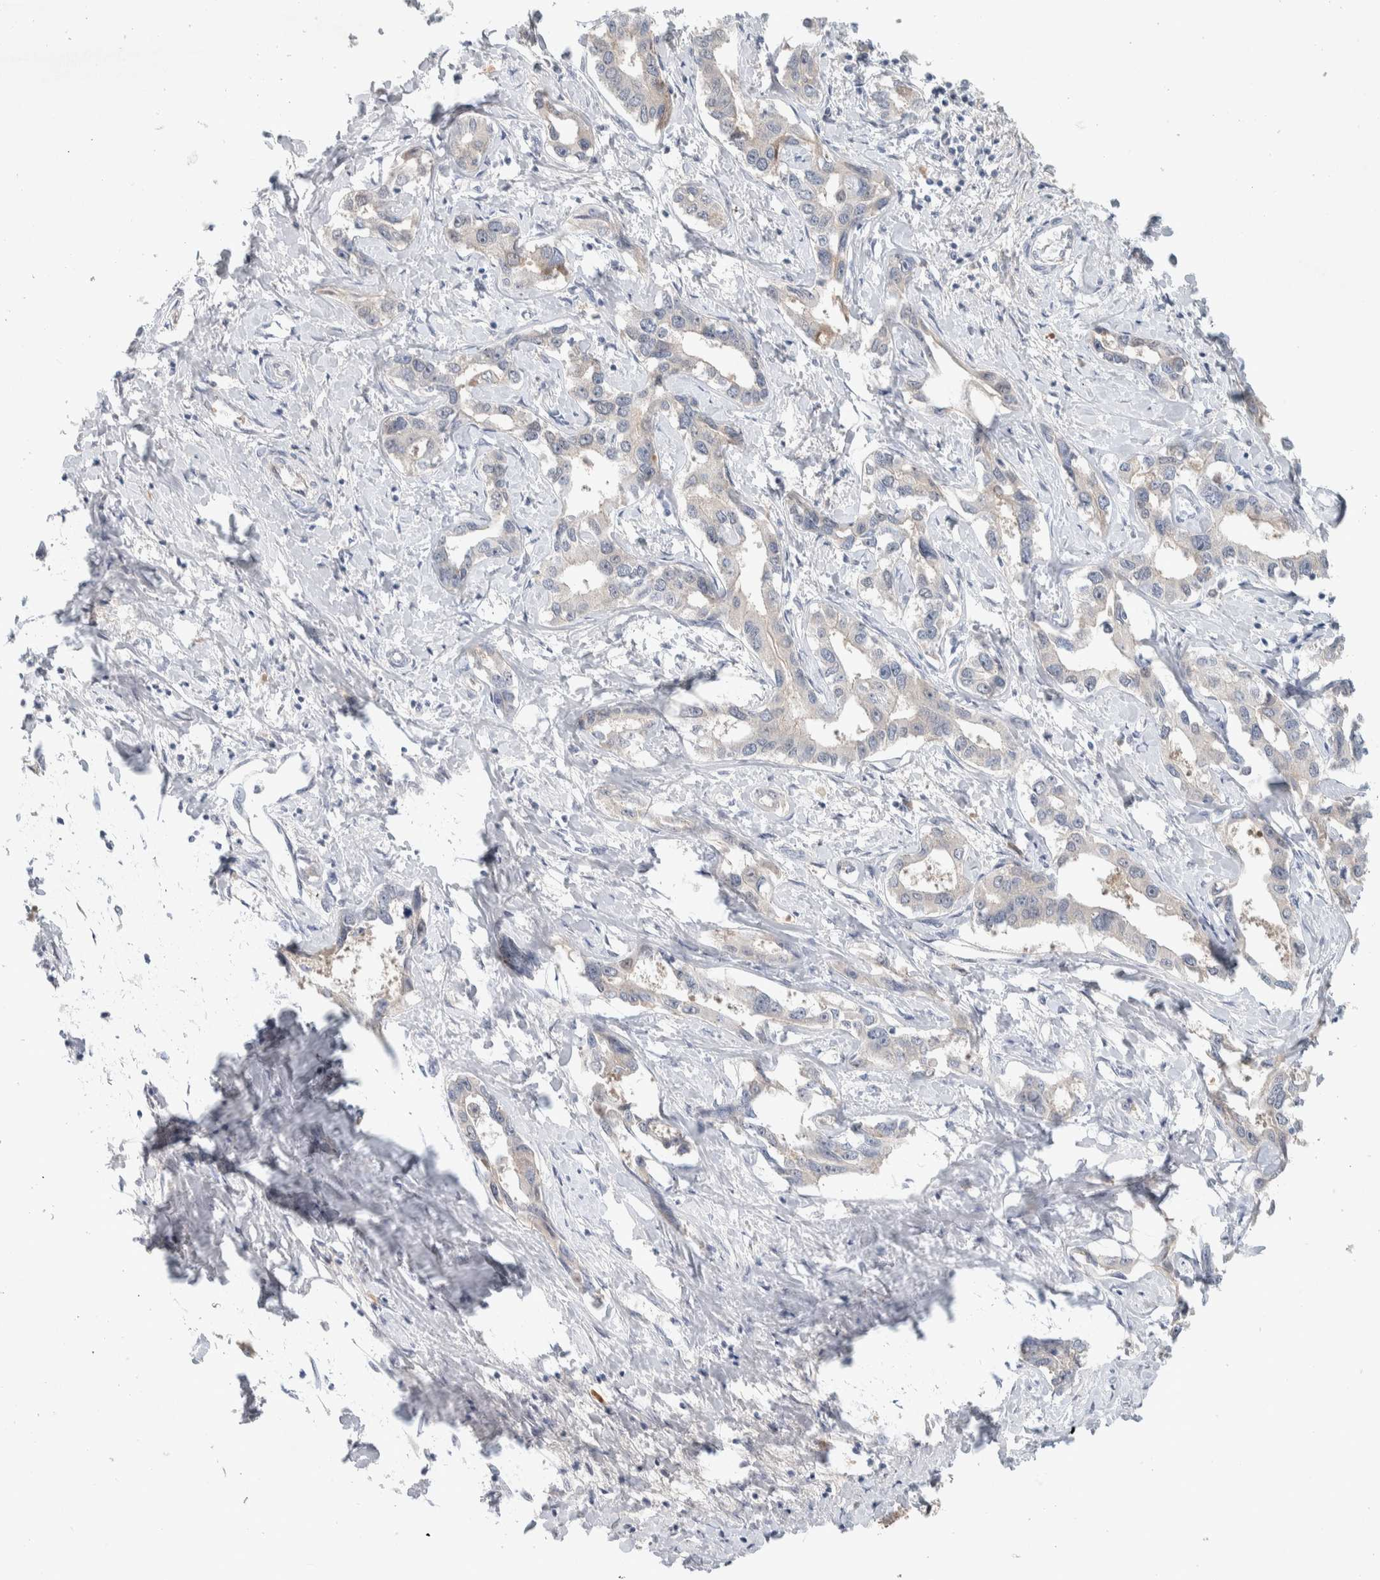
{"staining": {"intensity": "negative", "quantity": "none", "location": "none"}, "tissue": "liver cancer", "cell_type": "Tumor cells", "image_type": "cancer", "snomed": [{"axis": "morphology", "description": "Cholangiocarcinoma"}, {"axis": "topography", "description": "Liver"}], "caption": "Immunohistochemical staining of liver cholangiocarcinoma demonstrates no significant positivity in tumor cells.", "gene": "DEPTOR", "patient": {"sex": "male", "age": 59}}